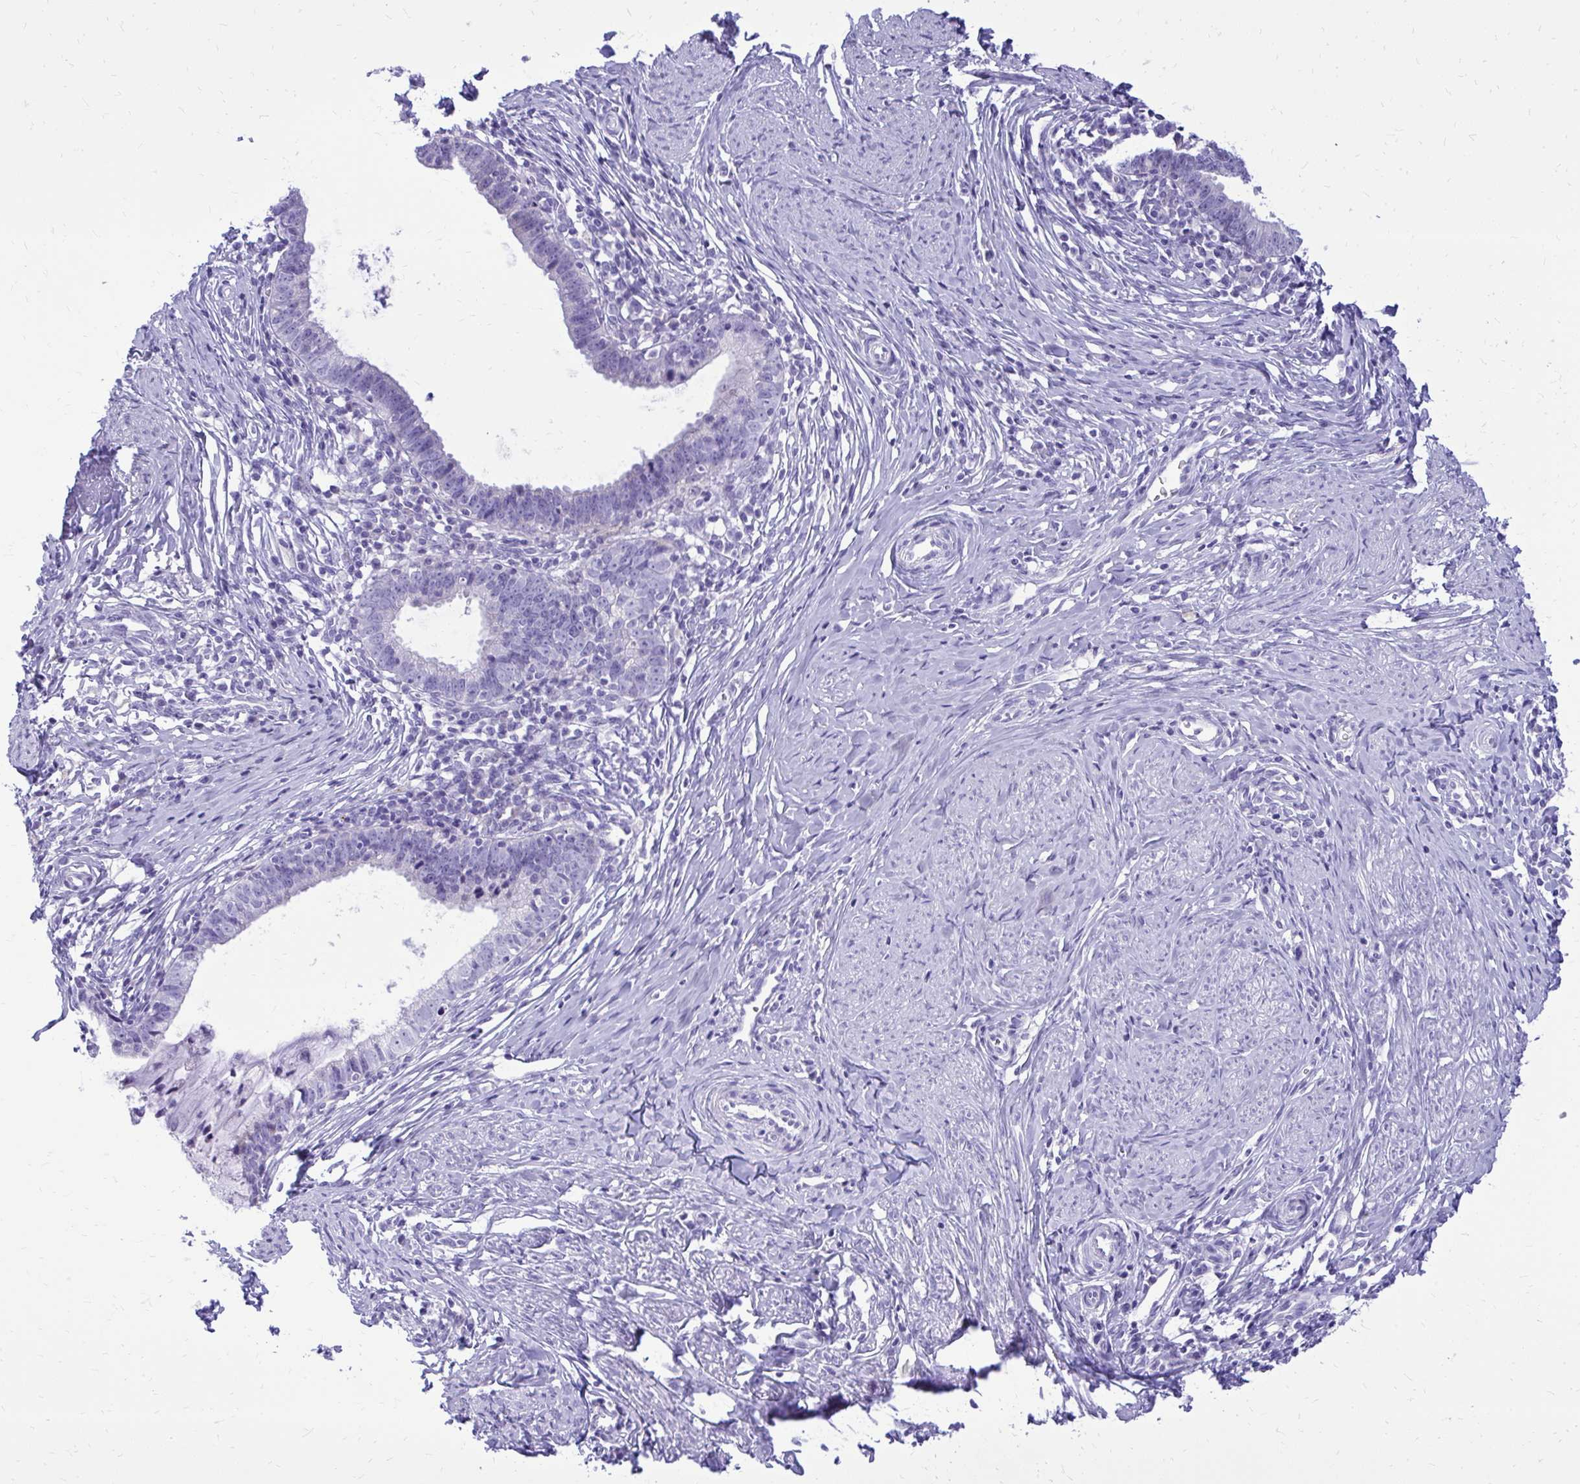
{"staining": {"intensity": "negative", "quantity": "none", "location": "none"}, "tissue": "cervical cancer", "cell_type": "Tumor cells", "image_type": "cancer", "snomed": [{"axis": "morphology", "description": "Adenocarcinoma, NOS"}, {"axis": "topography", "description": "Cervix"}], "caption": "There is no significant staining in tumor cells of cervical cancer (adenocarcinoma). (DAB immunohistochemistry, high magnification).", "gene": "BCL6B", "patient": {"sex": "female", "age": 36}}